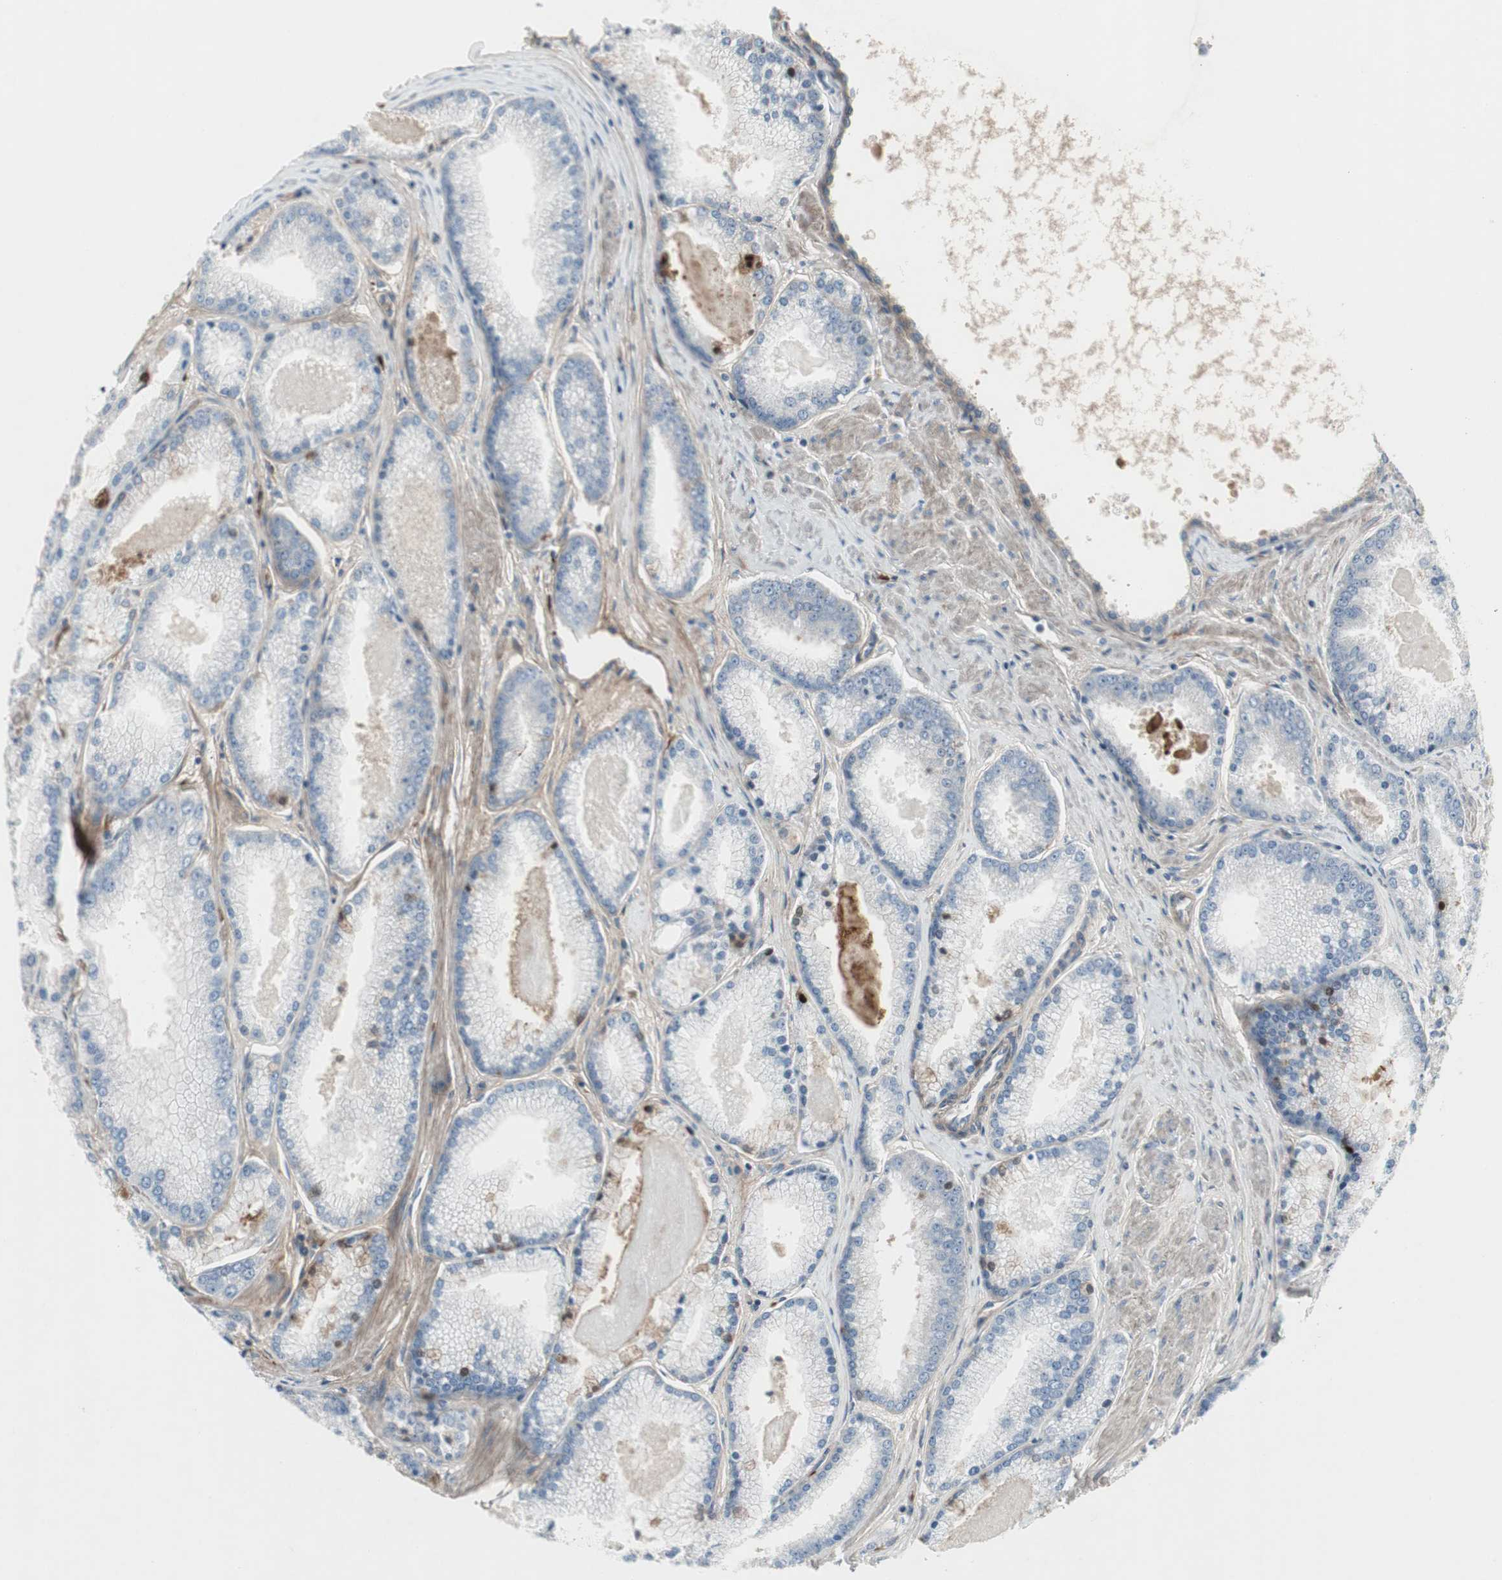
{"staining": {"intensity": "negative", "quantity": "none", "location": "none"}, "tissue": "prostate cancer", "cell_type": "Tumor cells", "image_type": "cancer", "snomed": [{"axis": "morphology", "description": "Adenocarcinoma, High grade"}, {"axis": "topography", "description": "Prostate"}], "caption": "Adenocarcinoma (high-grade) (prostate) was stained to show a protein in brown. There is no significant expression in tumor cells.", "gene": "PIGR", "patient": {"sex": "male", "age": 61}}